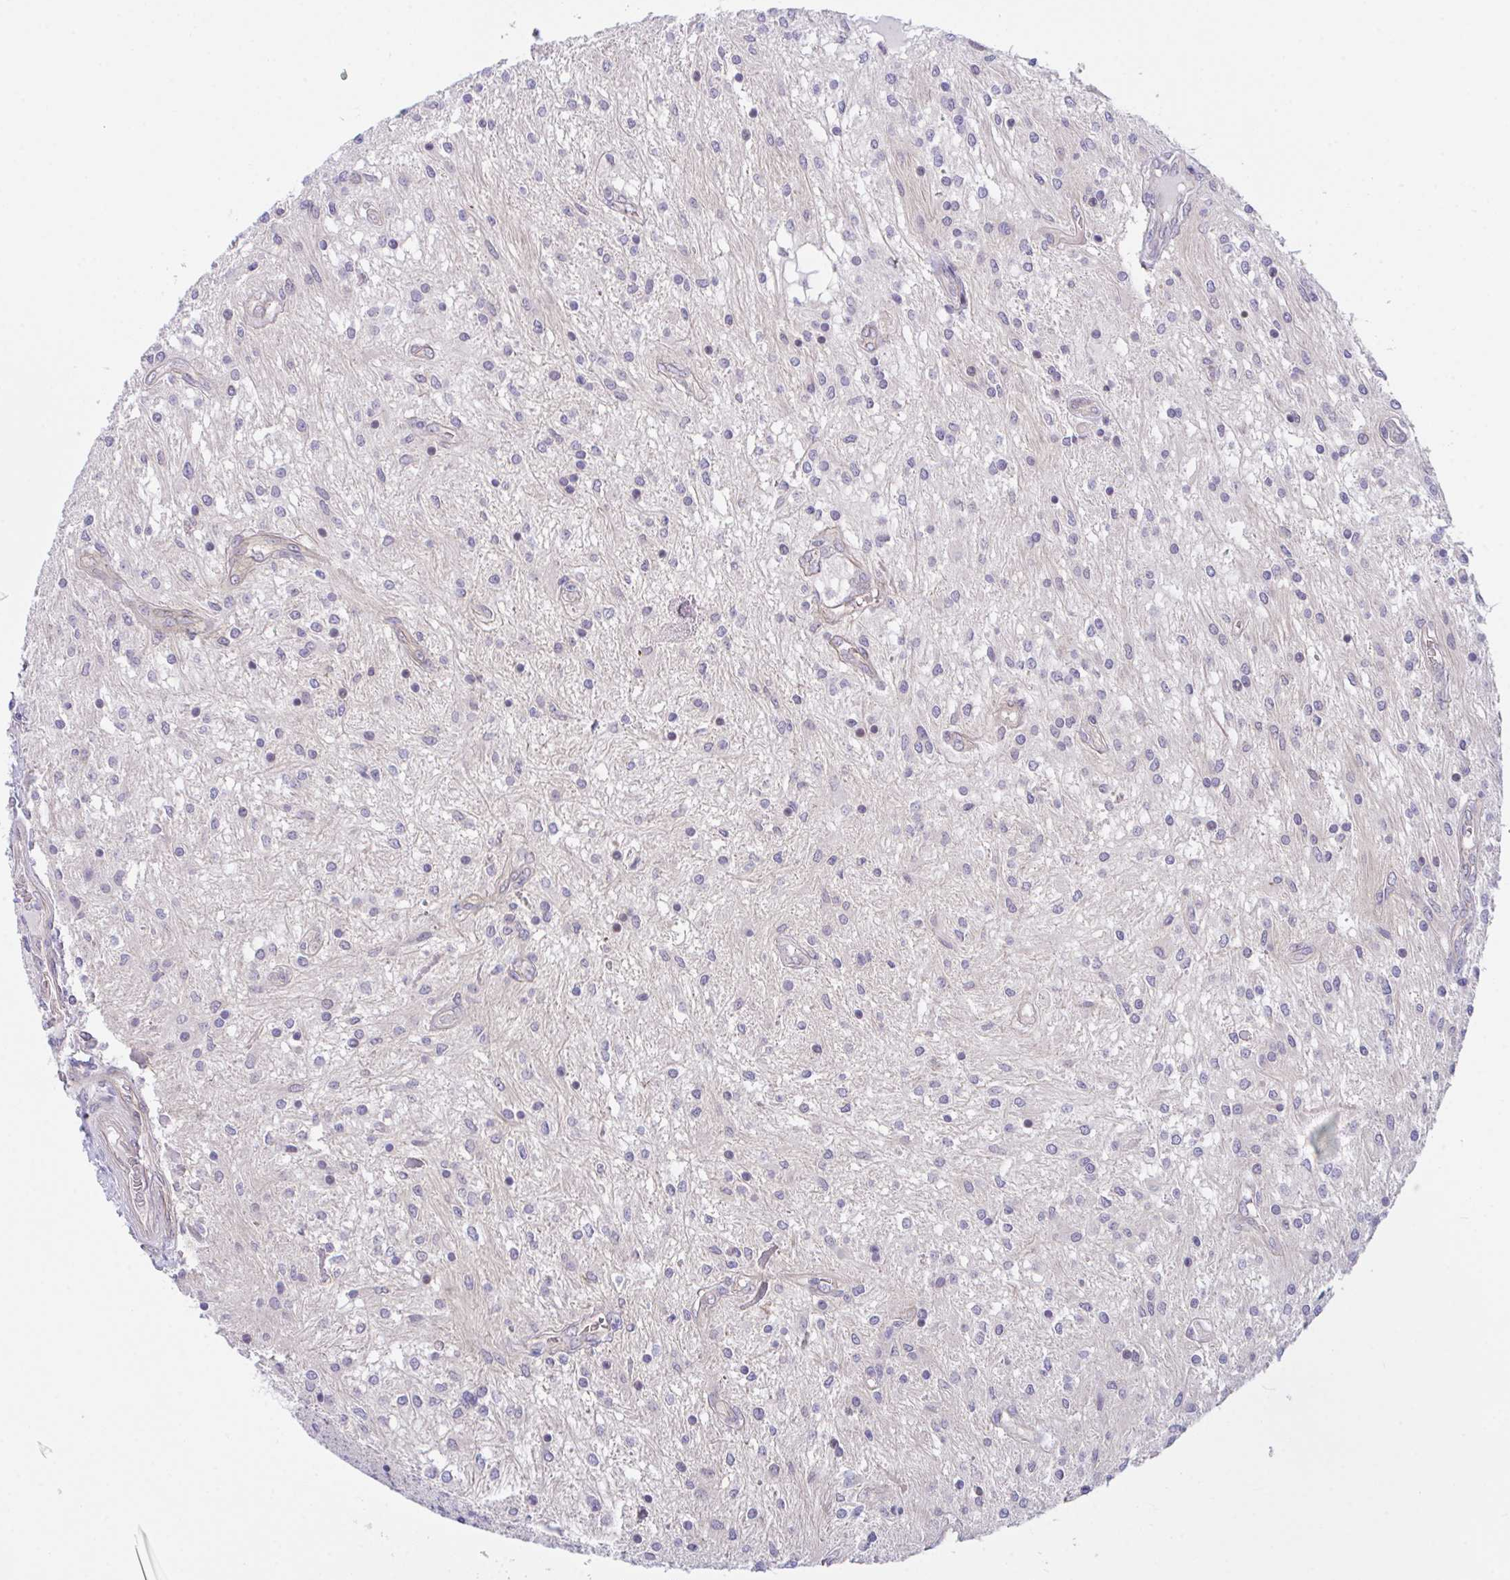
{"staining": {"intensity": "negative", "quantity": "none", "location": "none"}, "tissue": "glioma", "cell_type": "Tumor cells", "image_type": "cancer", "snomed": [{"axis": "morphology", "description": "Glioma, malignant, Low grade"}, {"axis": "topography", "description": "Cerebellum"}], "caption": "Immunohistochemistry photomicrograph of human malignant glioma (low-grade) stained for a protein (brown), which reveals no staining in tumor cells.", "gene": "ZBED3", "patient": {"sex": "female", "age": 14}}